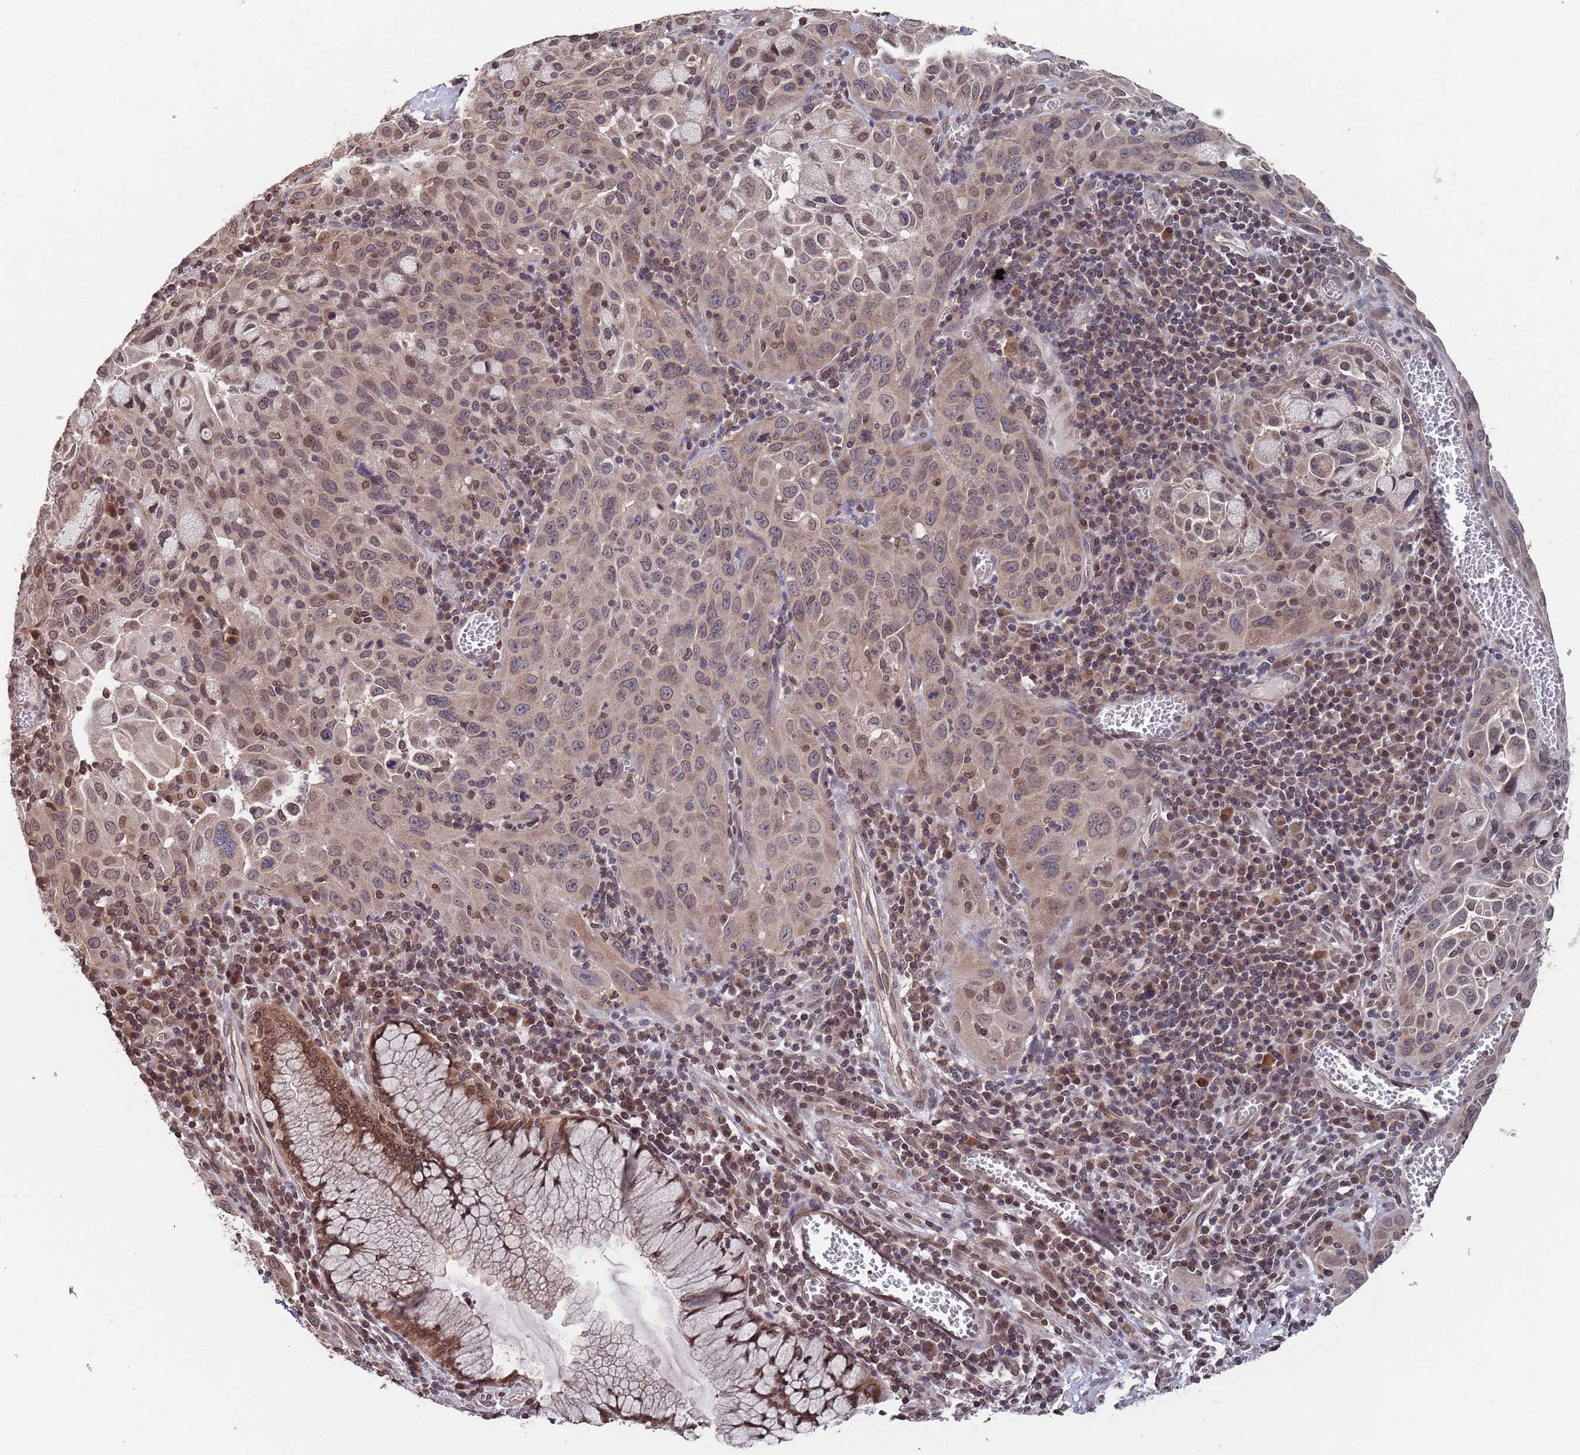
{"staining": {"intensity": "moderate", "quantity": "<25%", "location": "nuclear"}, "tissue": "cervical cancer", "cell_type": "Tumor cells", "image_type": "cancer", "snomed": [{"axis": "morphology", "description": "Squamous cell carcinoma, NOS"}, {"axis": "topography", "description": "Cervix"}], "caption": "Immunohistochemistry (IHC) (DAB (3,3'-diaminobenzidine)) staining of cervical cancer displays moderate nuclear protein expression in approximately <25% of tumor cells.", "gene": "SDHAF3", "patient": {"sex": "female", "age": 42}}